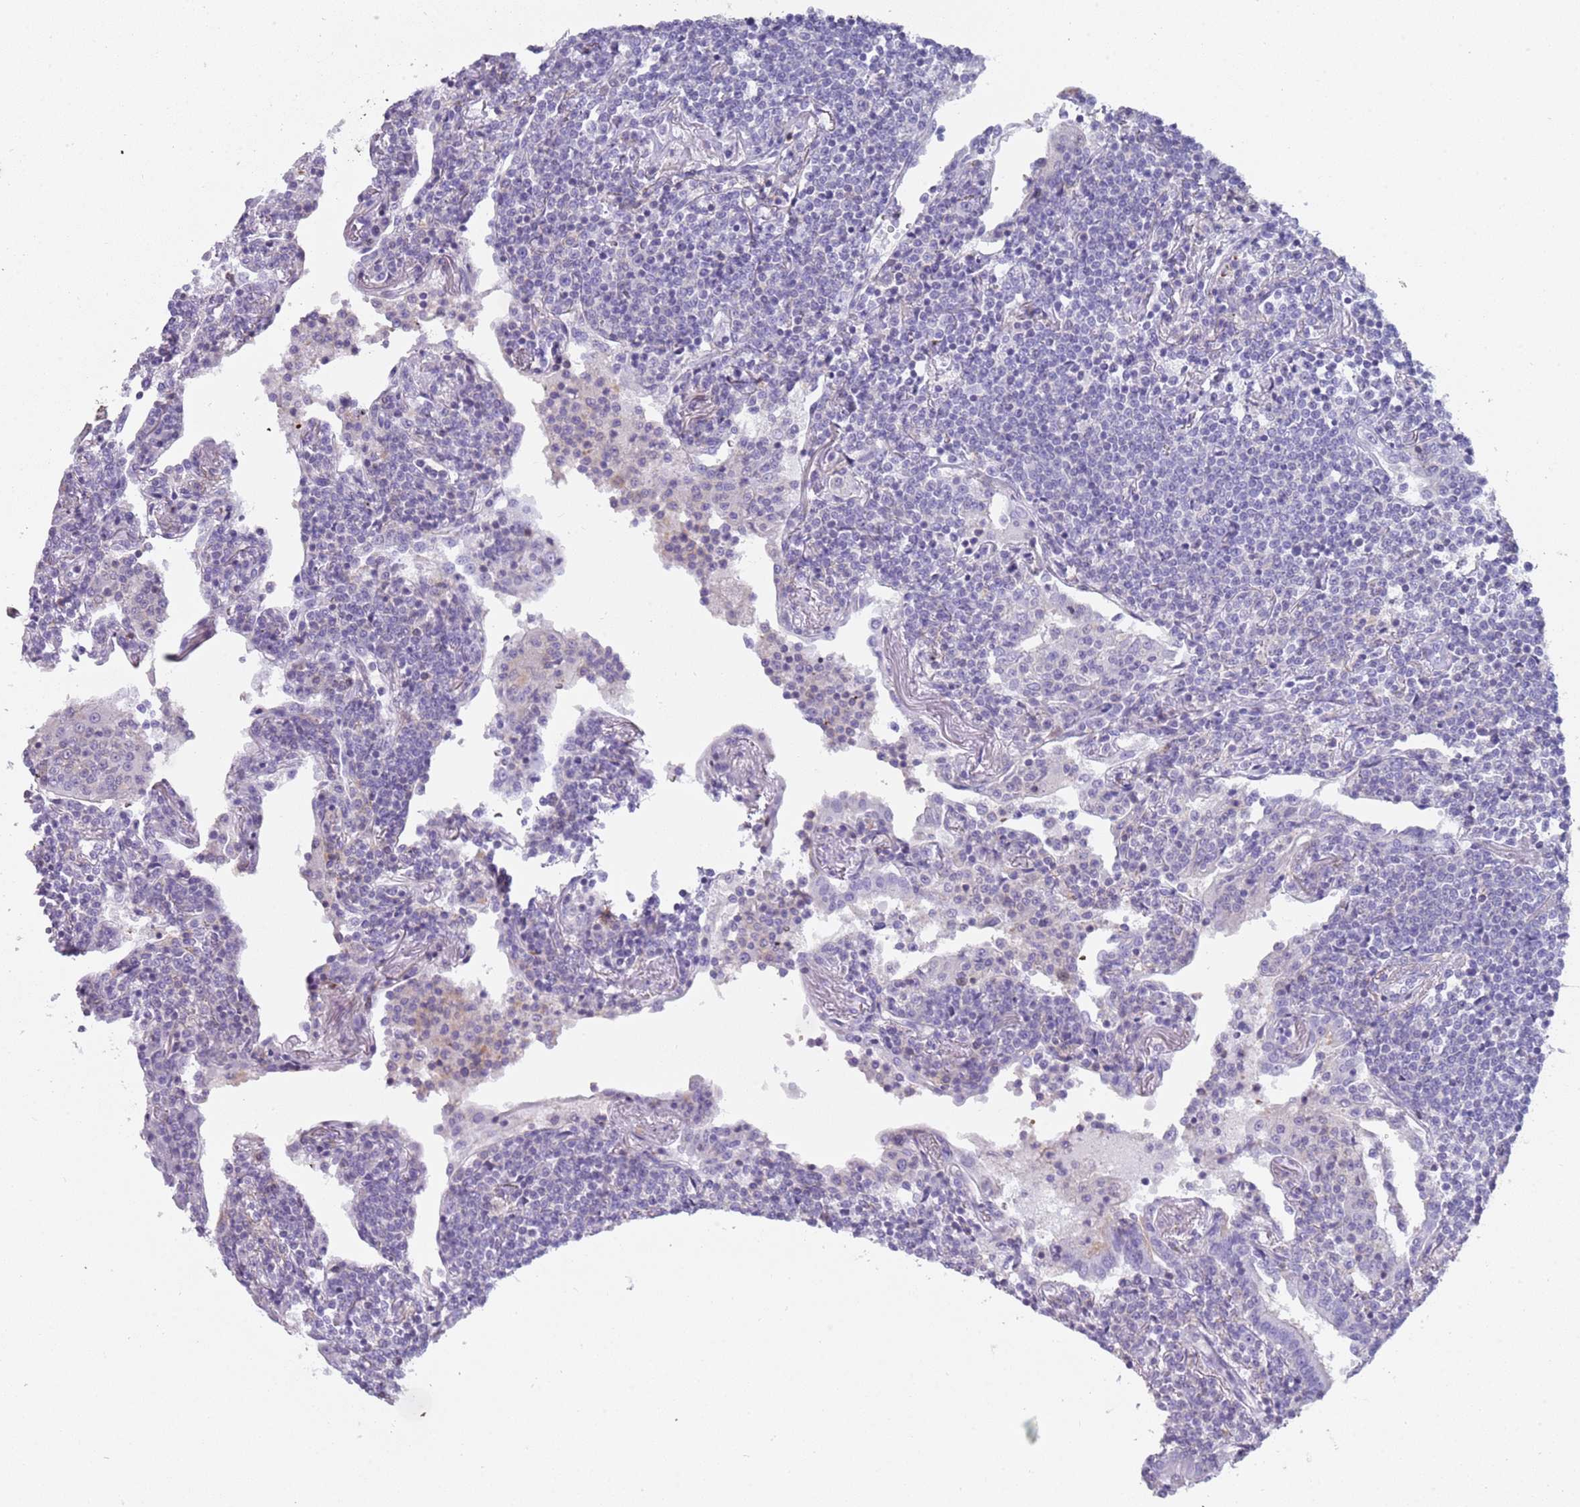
{"staining": {"intensity": "negative", "quantity": "none", "location": "none"}, "tissue": "lymphoma", "cell_type": "Tumor cells", "image_type": "cancer", "snomed": [{"axis": "morphology", "description": "Malignant lymphoma, non-Hodgkin's type, Low grade"}, {"axis": "topography", "description": "Lung"}], "caption": "High power microscopy micrograph of an IHC histopathology image of lymphoma, revealing no significant positivity in tumor cells.", "gene": "NBPF20", "patient": {"sex": "female", "age": 71}}